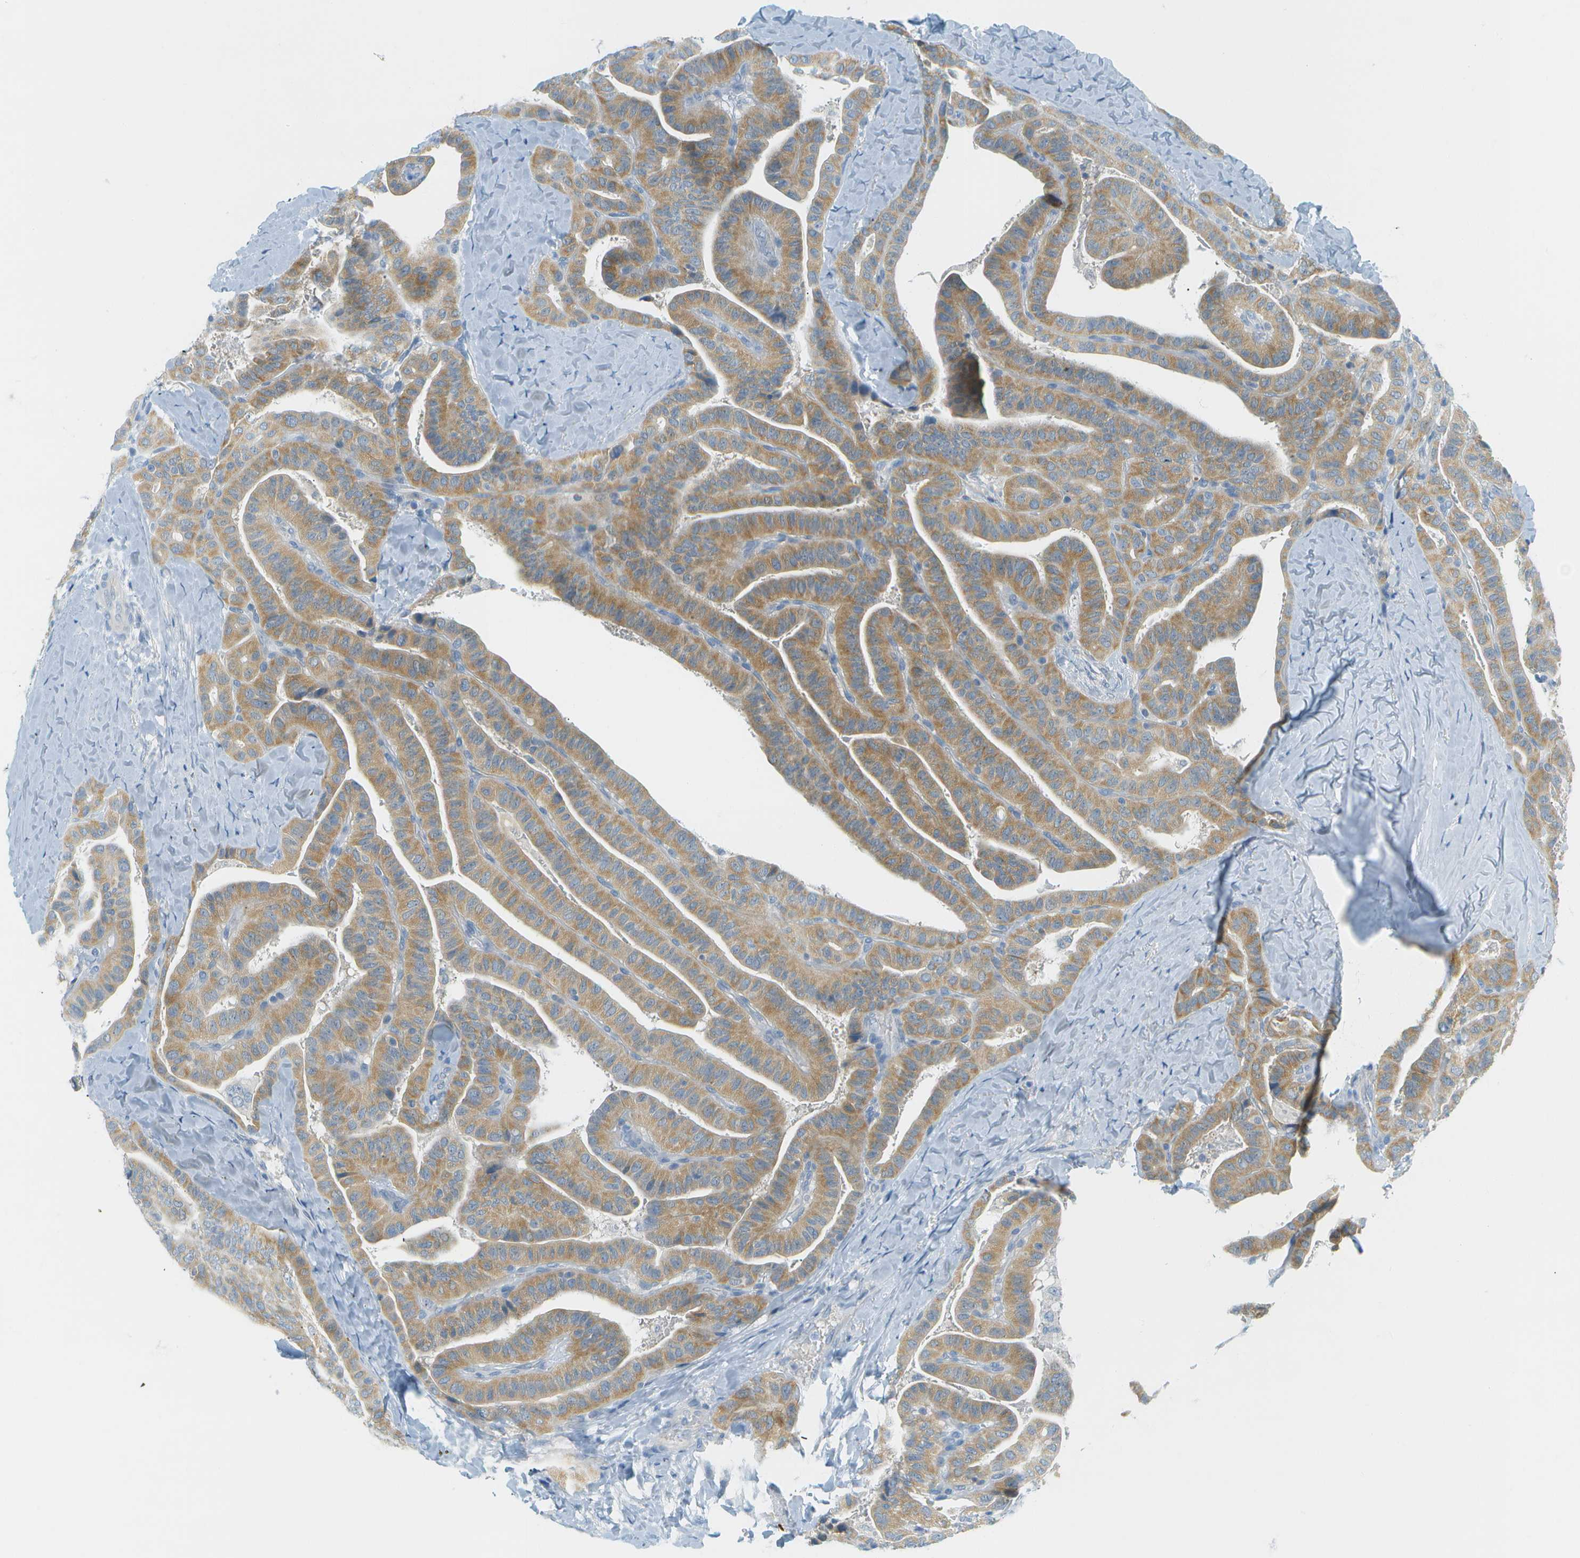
{"staining": {"intensity": "moderate", "quantity": ">75%", "location": "cytoplasmic/membranous"}, "tissue": "thyroid cancer", "cell_type": "Tumor cells", "image_type": "cancer", "snomed": [{"axis": "morphology", "description": "Papillary adenocarcinoma, NOS"}, {"axis": "topography", "description": "Thyroid gland"}], "caption": "A medium amount of moderate cytoplasmic/membranous staining is identified in about >75% of tumor cells in papillary adenocarcinoma (thyroid) tissue.", "gene": "SMYD5", "patient": {"sex": "male", "age": 77}}